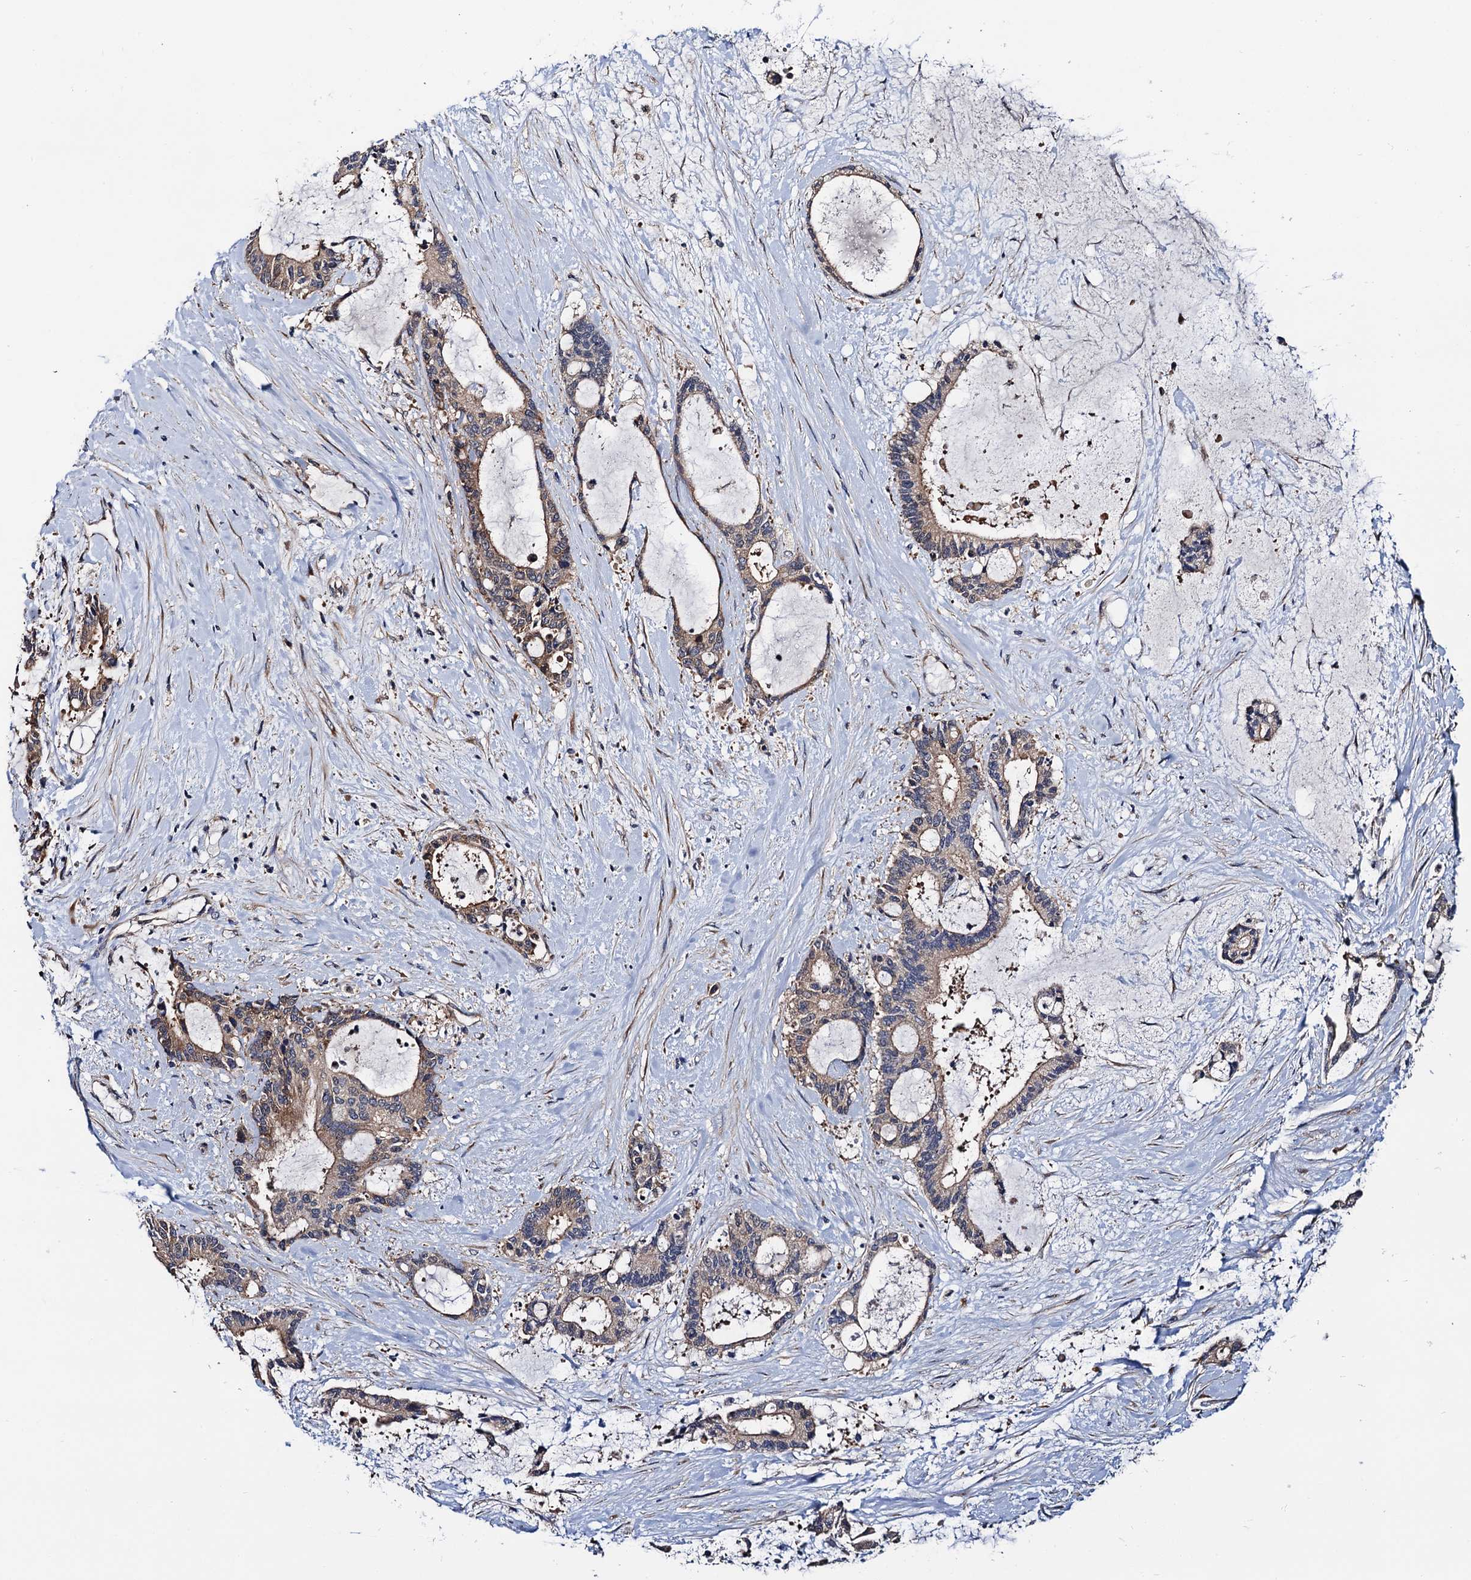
{"staining": {"intensity": "weak", "quantity": ">75%", "location": "cytoplasmic/membranous"}, "tissue": "liver cancer", "cell_type": "Tumor cells", "image_type": "cancer", "snomed": [{"axis": "morphology", "description": "Normal tissue, NOS"}, {"axis": "morphology", "description": "Cholangiocarcinoma"}, {"axis": "topography", "description": "Liver"}, {"axis": "topography", "description": "Peripheral nerve tissue"}], "caption": "Immunohistochemistry histopathology image of neoplastic tissue: liver cancer stained using immunohistochemistry demonstrates low levels of weak protein expression localized specifically in the cytoplasmic/membranous of tumor cells, appearing as a cytoplasmic/membranous brown color.", "gene": "TRMT112", "patient": {"sex": "female", "age": 73}}